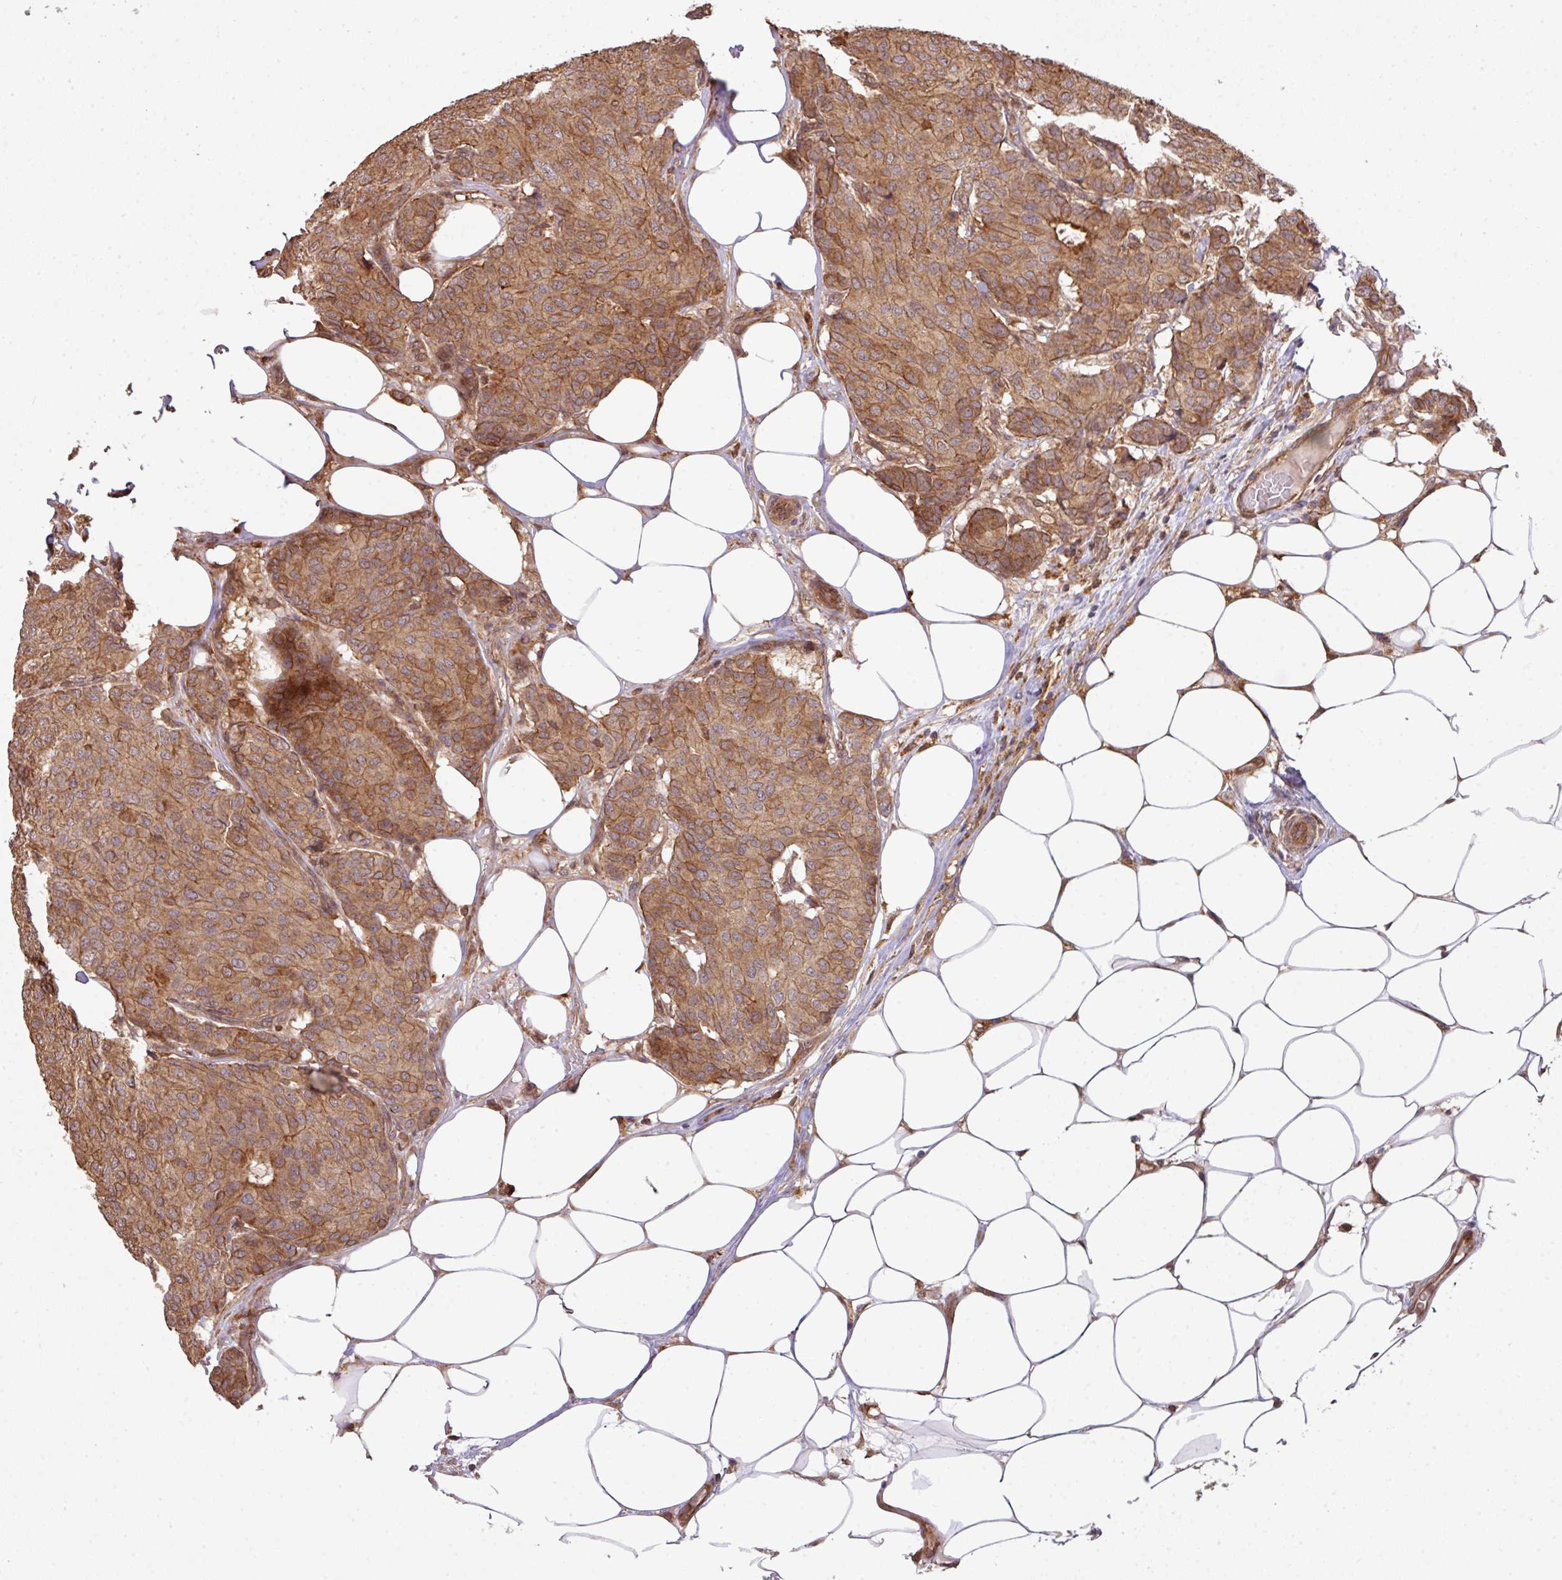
{"staining": {"intensity": "moderate", "quantity": ">75%", "location": "cytoplasmic/membranous"}, "tissue": "breast cancer", "cell_type": "Tumor cells", "image_type": "cancer", "snomed": [{"axis": "morphology", "description": "Duct carcinoma"}, {"axis": "topography", "description": "Breast"}], "caption": "A brown stain shows moderate cytoplasmic/membranous staining of a protein in intraductal carcinoma (breast) tumor cells. The protein of interest is stained brown, and the nuclei are stained in blue (DAB IHC with brightfield microscopy, high magnification).", "gene": "ARPIN", "patient": {"sex": "female", "age": 75}}